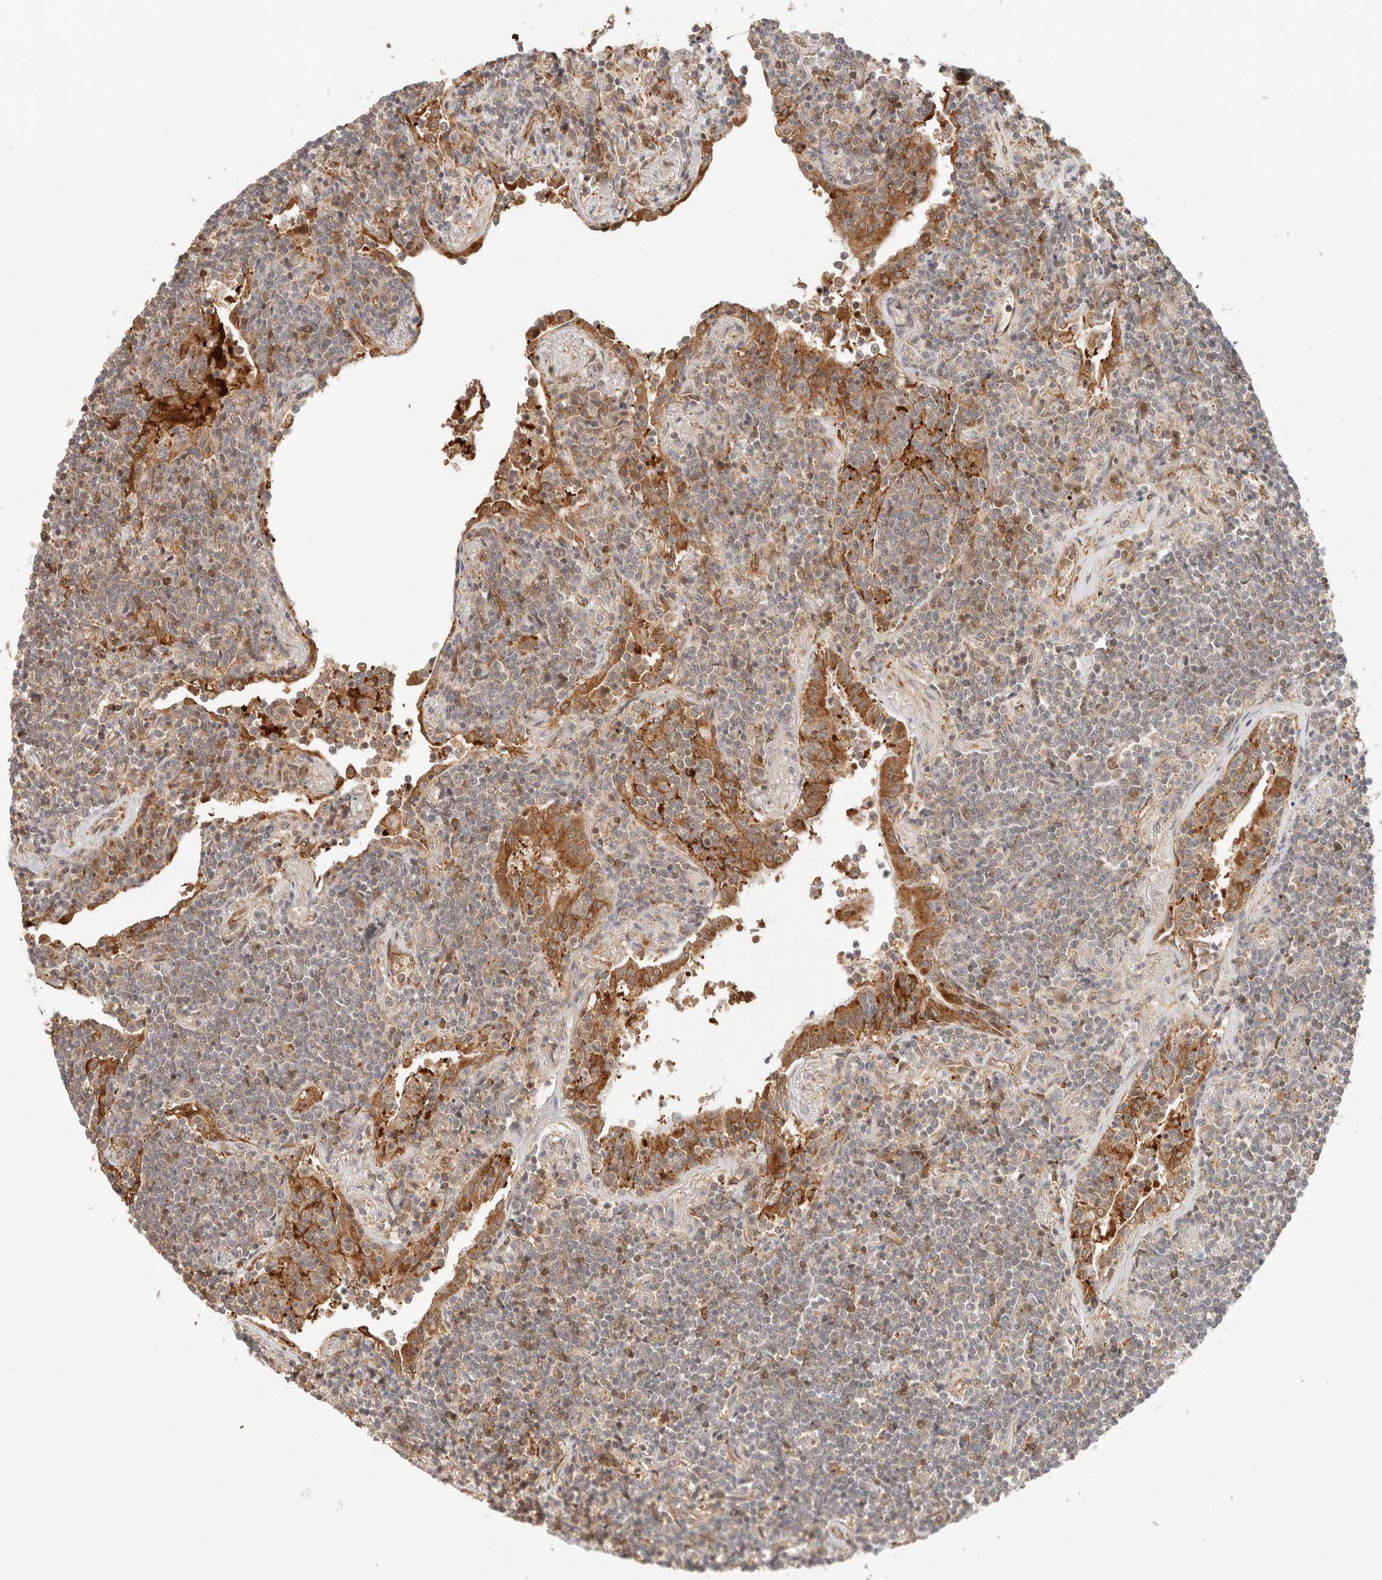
{"staining": {"intensity": "weak", "quantity": "<25%", "location": "nuclear"}, "tissue": "lymphoma", "cell_type": "Tumor cells", "image_type": "cancer", "snomed": [{"axis": "morphology", "description": "Malignant lymphoma, non-Hodgkin's type, Low grade"}, {"axis": "topography", "description": "Lung"}], "caption": "Immunohistochemical staining of low-grade malignant lymphoma, non-Hodgkin's type displays no significant positivity in tumor cells.", "gene": "HEXD", "patient": {"sex": "female", "age": 71}}